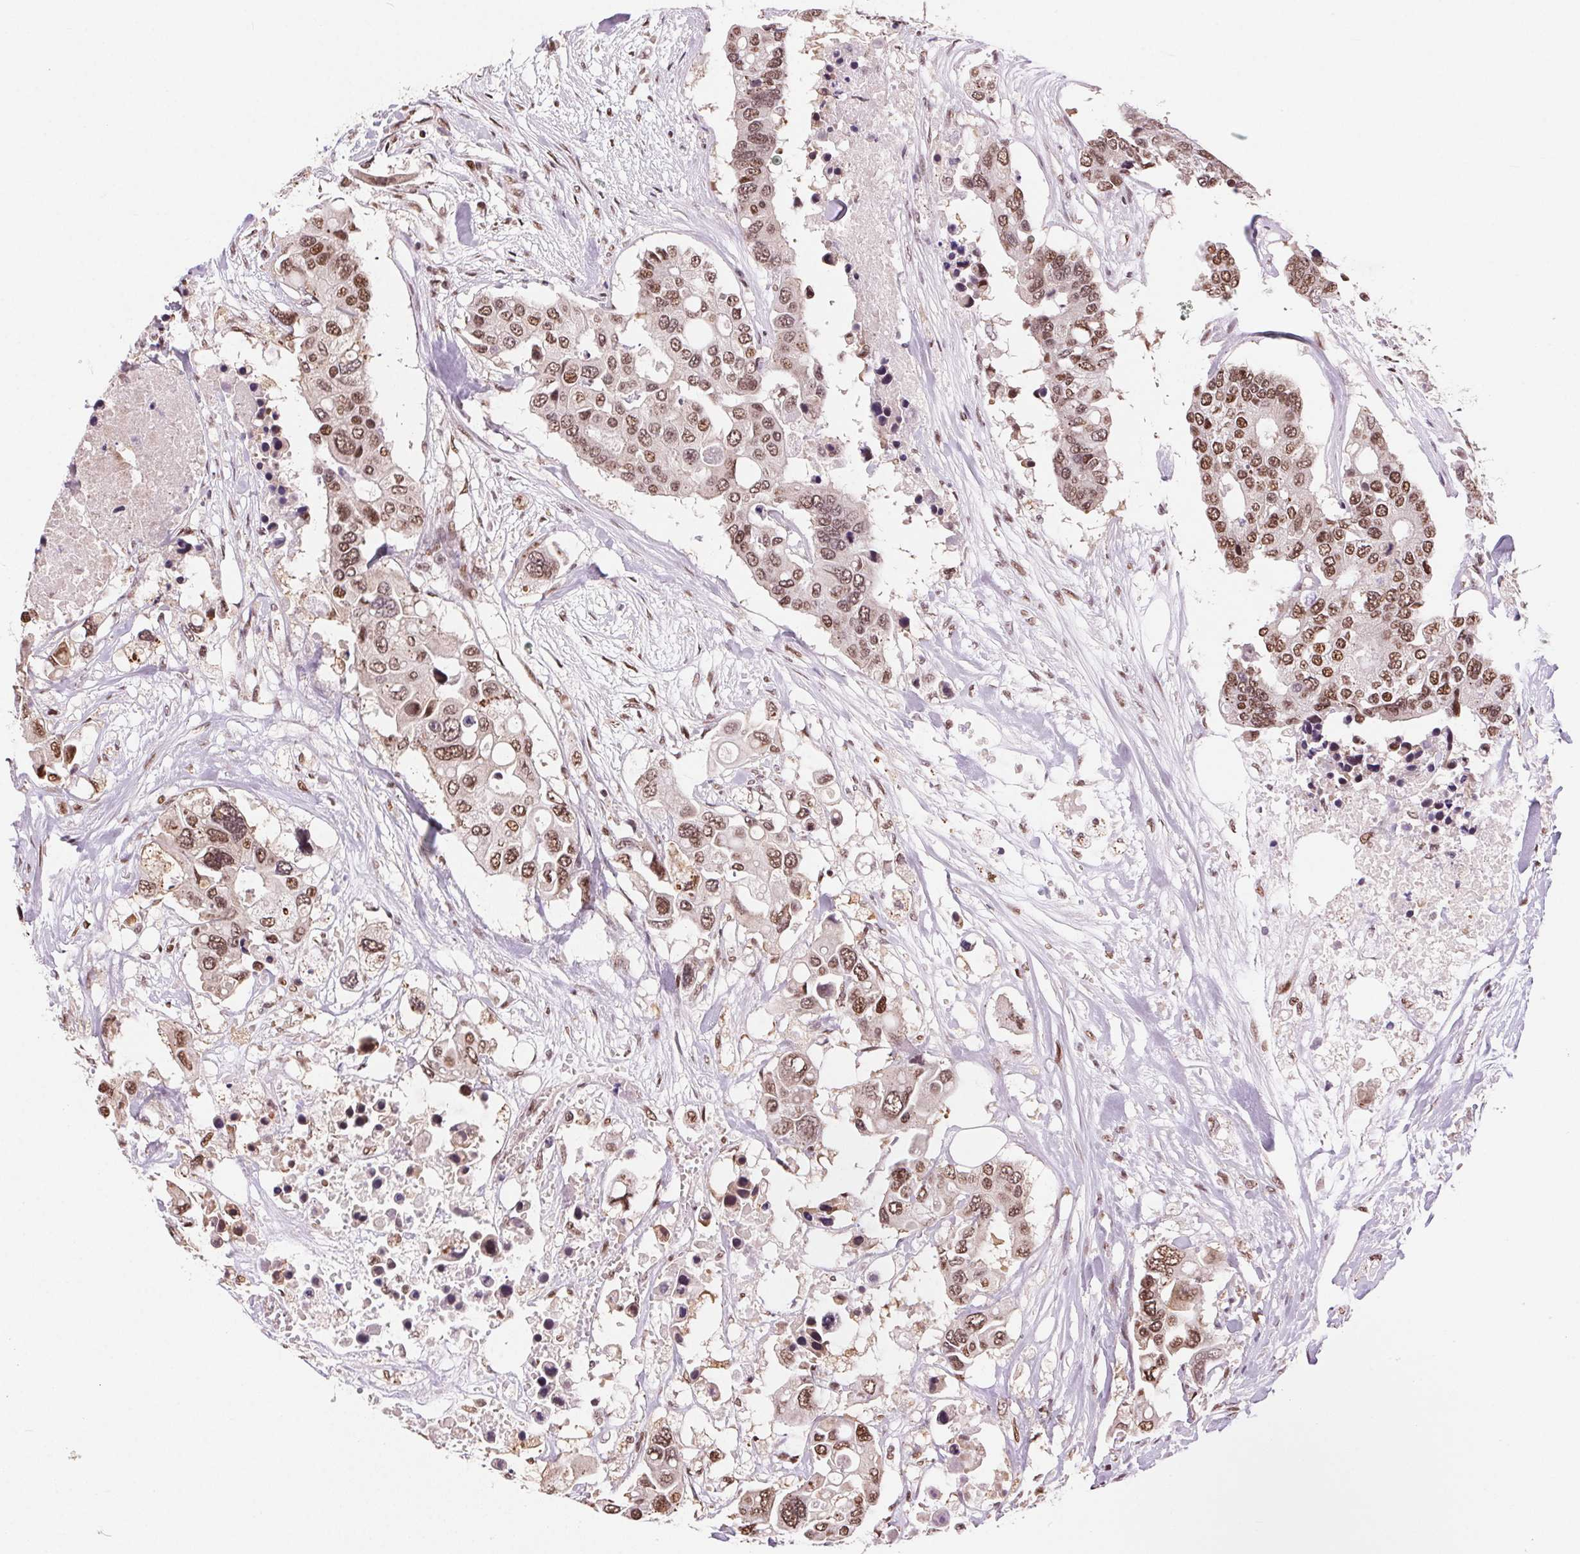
{"staining": {"intensity": "moderate", "quantity": ">75%", "location": "nuclear"}, "tissue": "colorectal cancer", "cell_type": "Tumor cells", "image_type": "cancer", "snomed": [{"axis": "morphology", "description": "Adenocarcinoma, NOS"}, {"axis": "topography", "description": "Colon"}], "caption": "Colorectal cancer stained with DAB (3,3'-diaminobenzidine) immunohistochemistry (IHC) exhibits medium levels of moderate nuclear staining in approximately >75% of tumor cells. (Brightfield microscopy of DAB IHC at high magnification).", "gene": "RAD23A", "patient": {"sex": "male", "age": 77}}